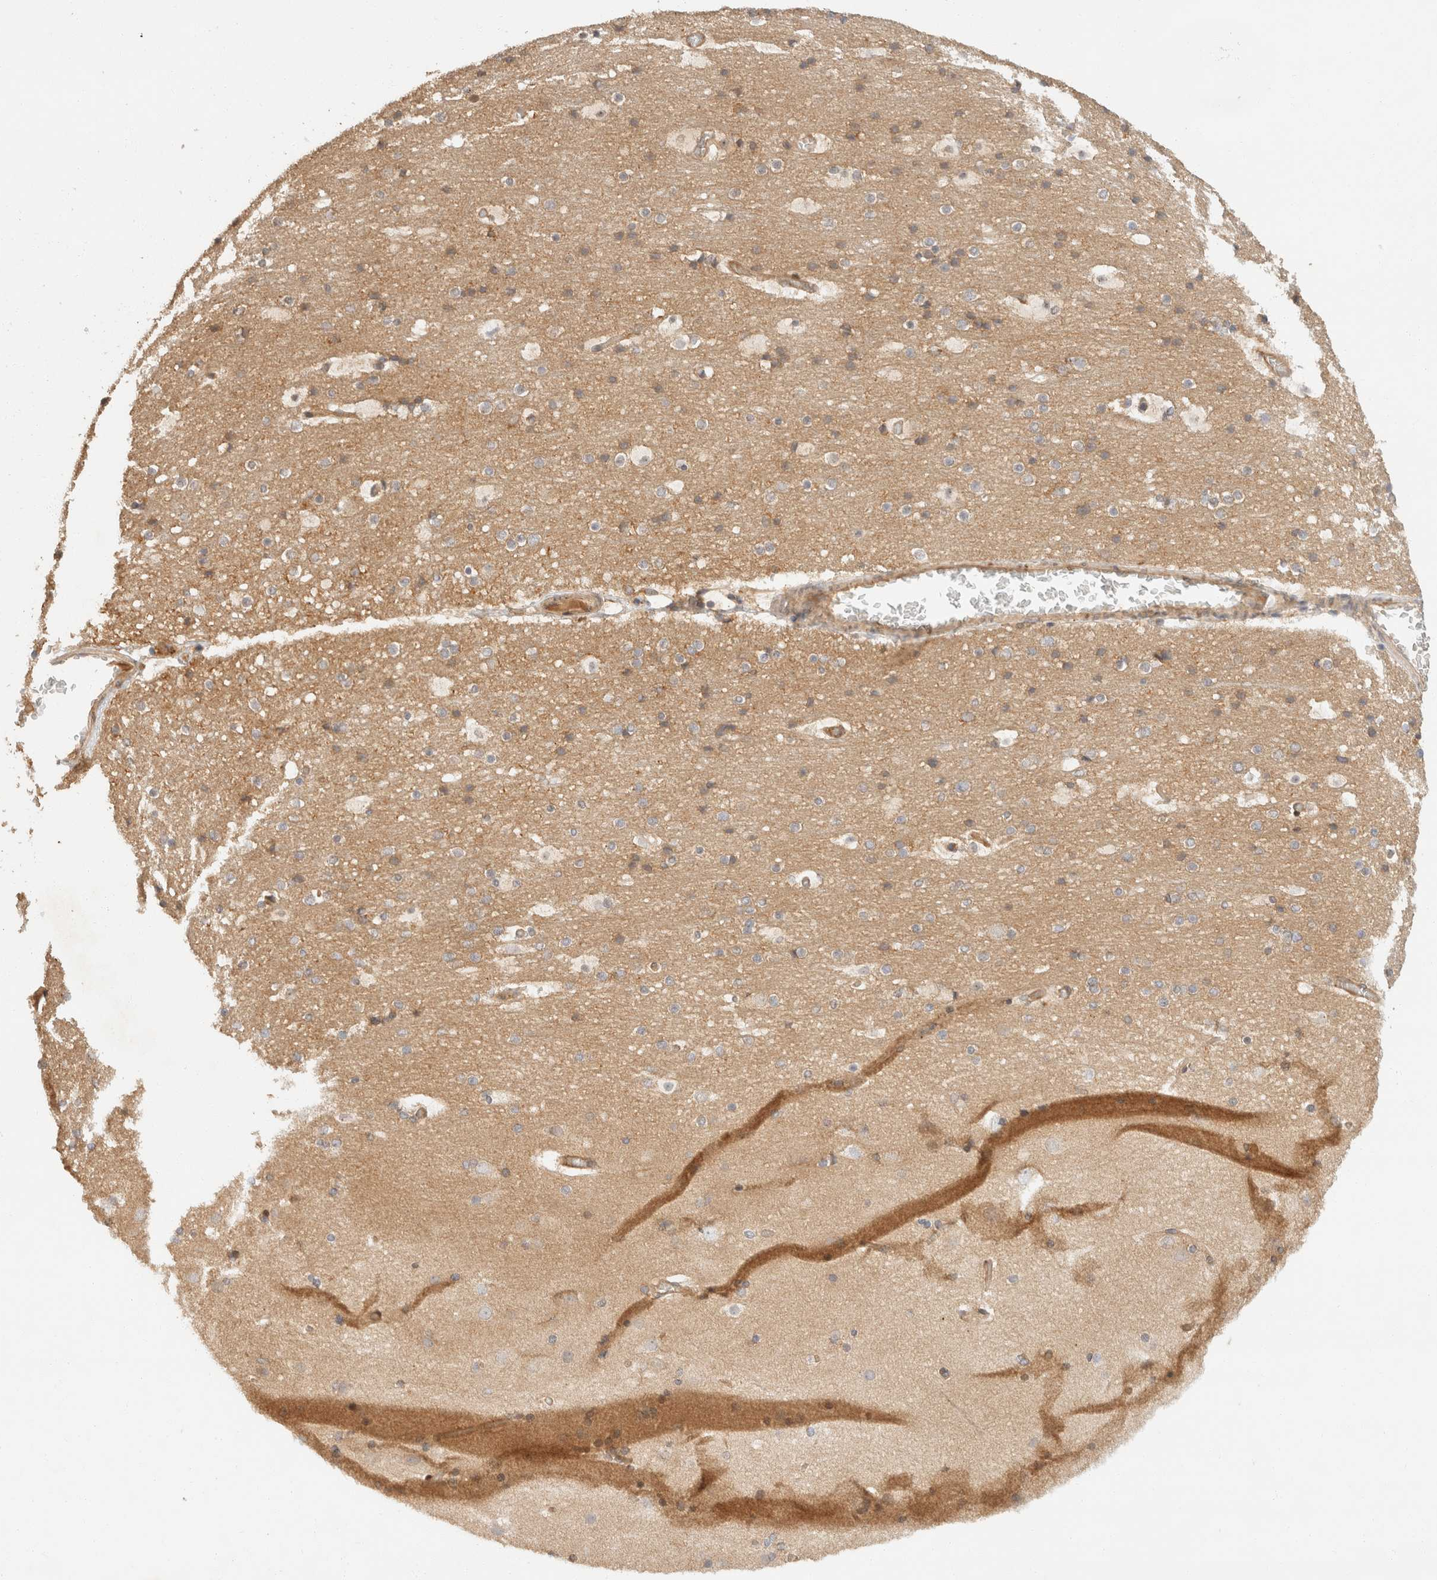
{"staining": {"intensity": "weak", "quantity": ">75%", "location": "cytoplasmic/membranous"}, "tissue": "cerebral cortex", "cell_type": "Endothelial cells", "image_type": "normal", "snomed": [{"axis": "morphology", "description": "Normal tissue, NOS"}, {"axis": "topography", "description": "Cerebral cortex"}], "caption": "An IHC micrograph of benign tissue is shown. Protein staining in brown highlights weak cytoplasmic/membranous positivity in cerebral cortex within endothelial cells.", "gene": "TACC1", "patient": {"sex": "male", "age": 57}}